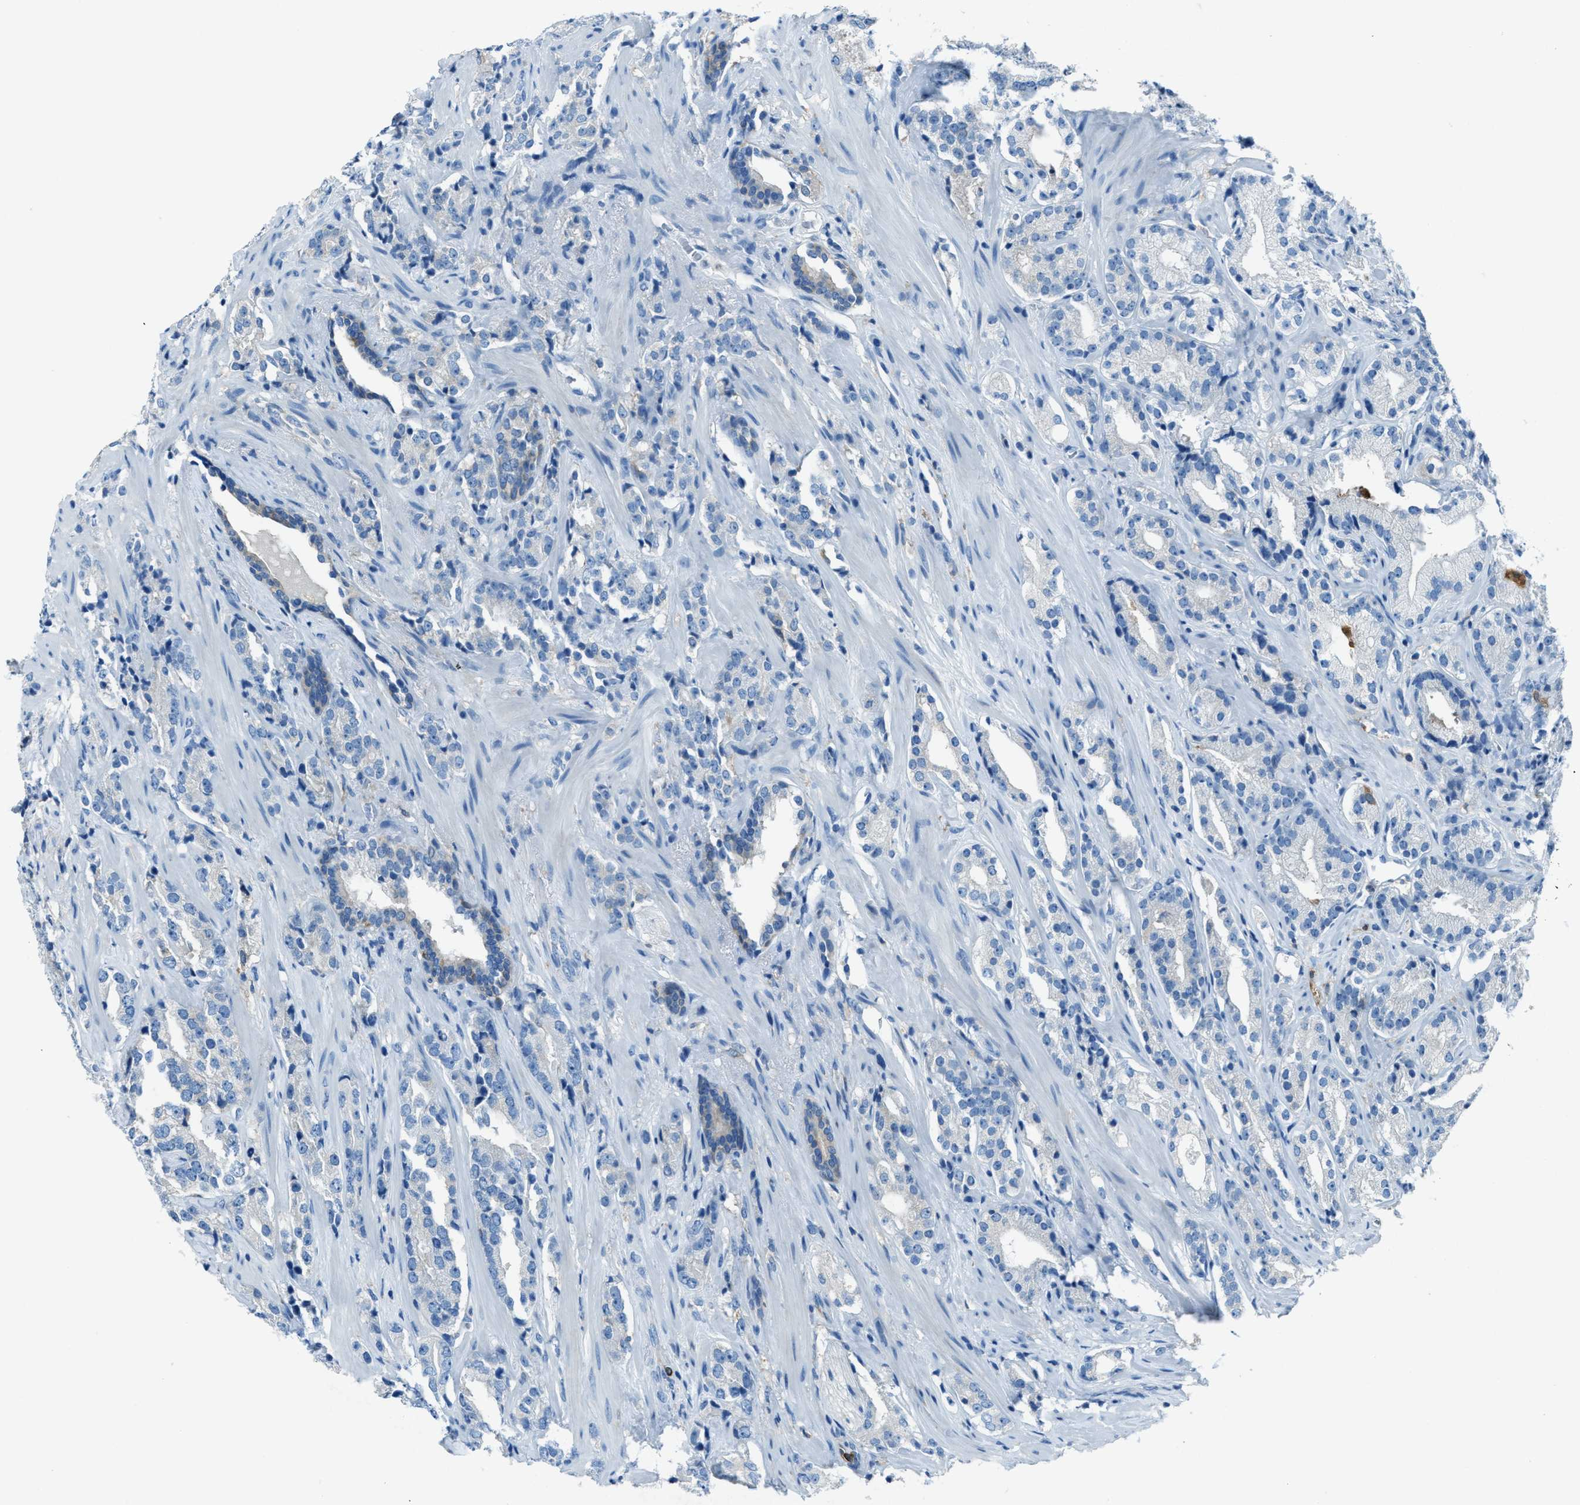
{"staining": {"intensity": "negative", "quantity": "none", "location": "none"}, "tissue": "prostate cancer", "cell_type": "Tumor cells", "image_type": "cancer", "snomed": [{"axis": "morphology", "description": "Adenocarcinoma, High grade"}, {"axis": "topography", "description": "Prostate"}], "caption": "Tumor cells are negative for protein expression in human adenocarcinoma (high-grade) (prostate).", "gene": "MATCAP2", "patient": {"sex": "male", "age": 71}}